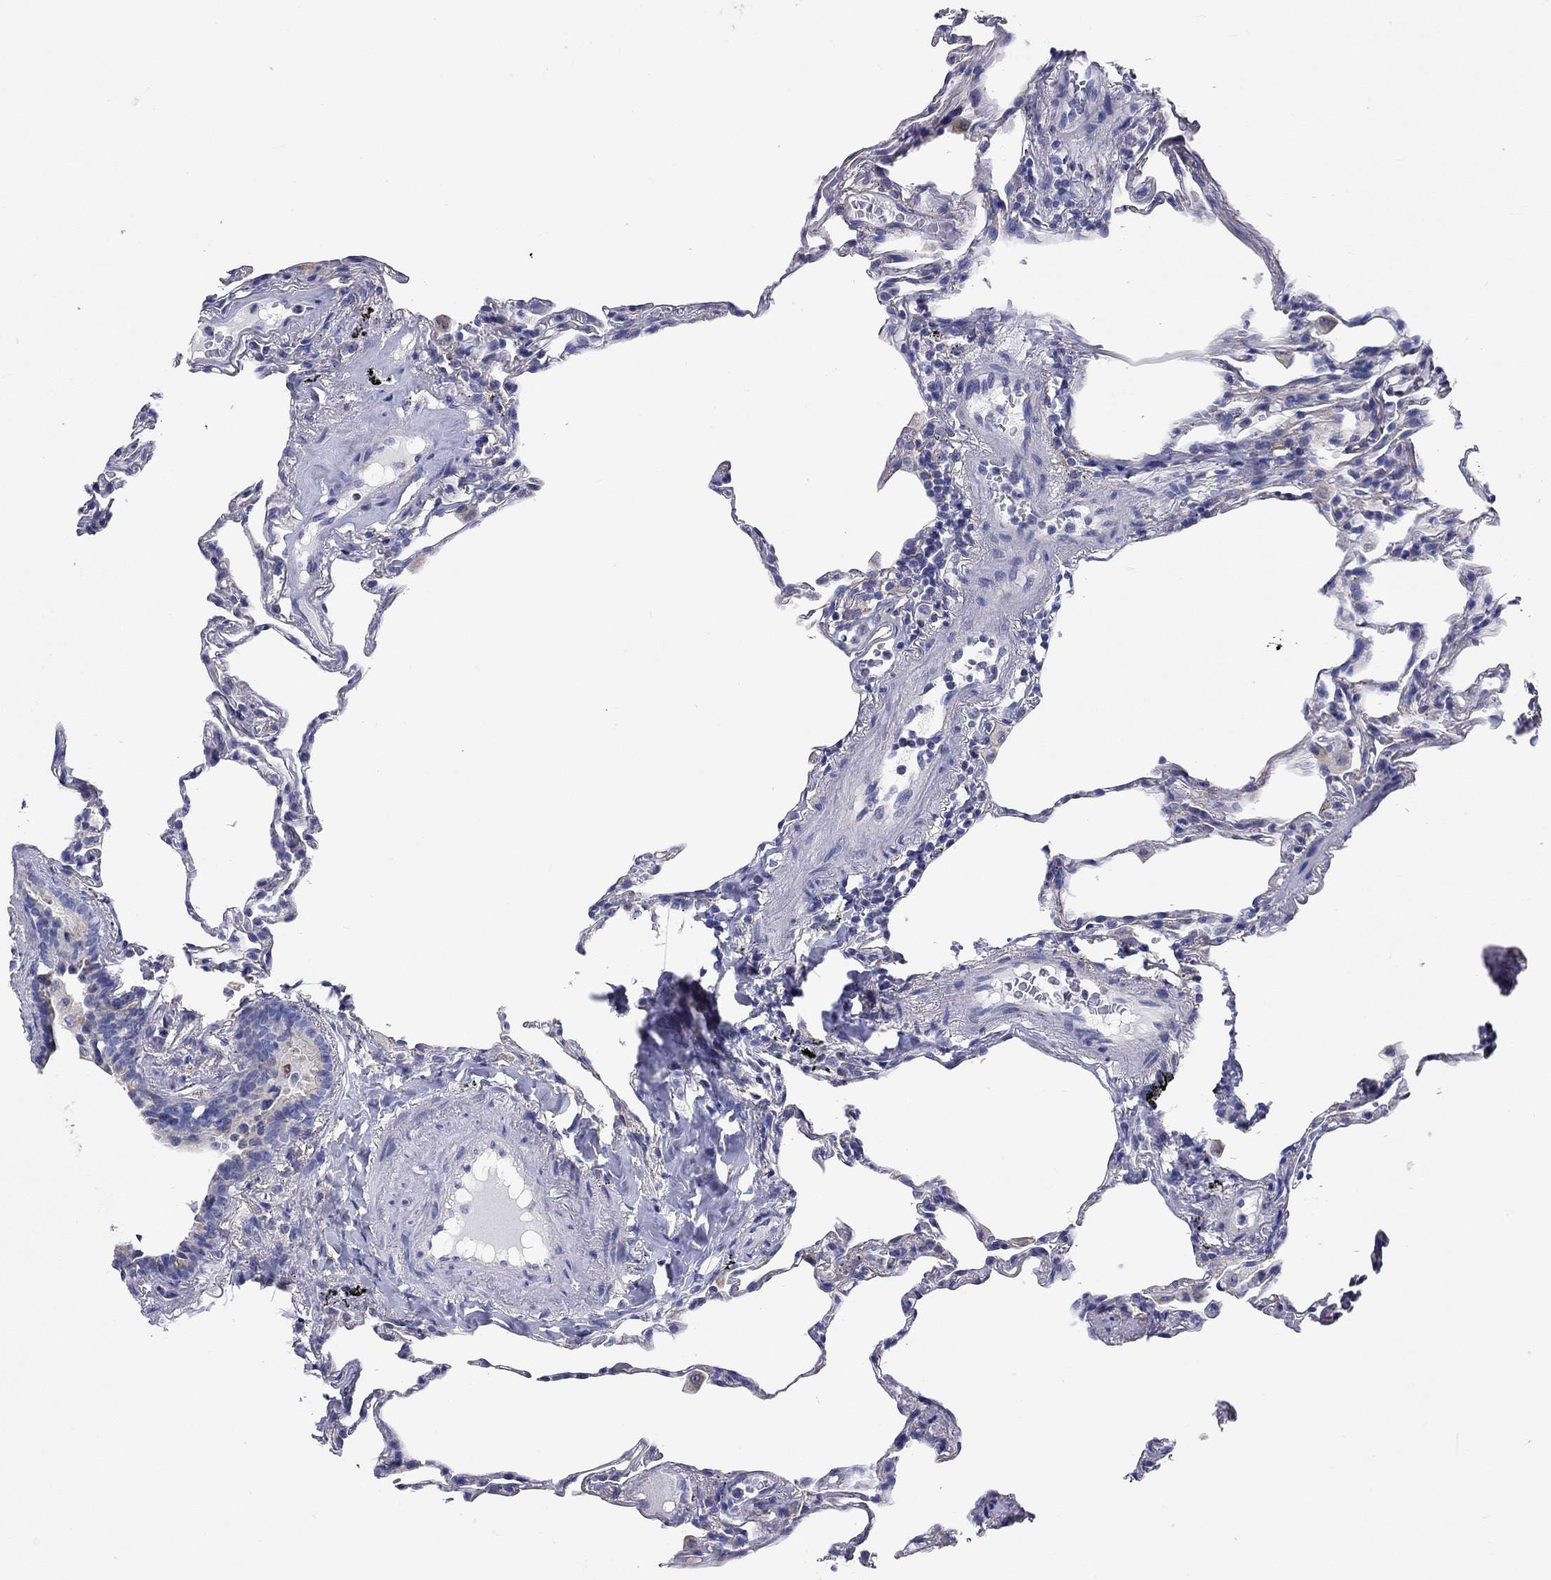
{"staining": {"intensity": "negative", "quantity": "none", "location": "none"}, "tissue": "lung", "cell_type": "Alveolar cells", "image_type": "normal", "snomed": [{"axis": "morphology", "description": "Normal tissue, NOS"}, {"axis": "topography", "description": "Lung"}], "caption": "This histopathology image is of benign lung stained with immunohistochemistry to label a protein in brown with the nuclei are counter-stained blue. There is no staining in alveolar cells.", "gene": "RCAN1", "patient": {"sex": "female", "age": 57}}